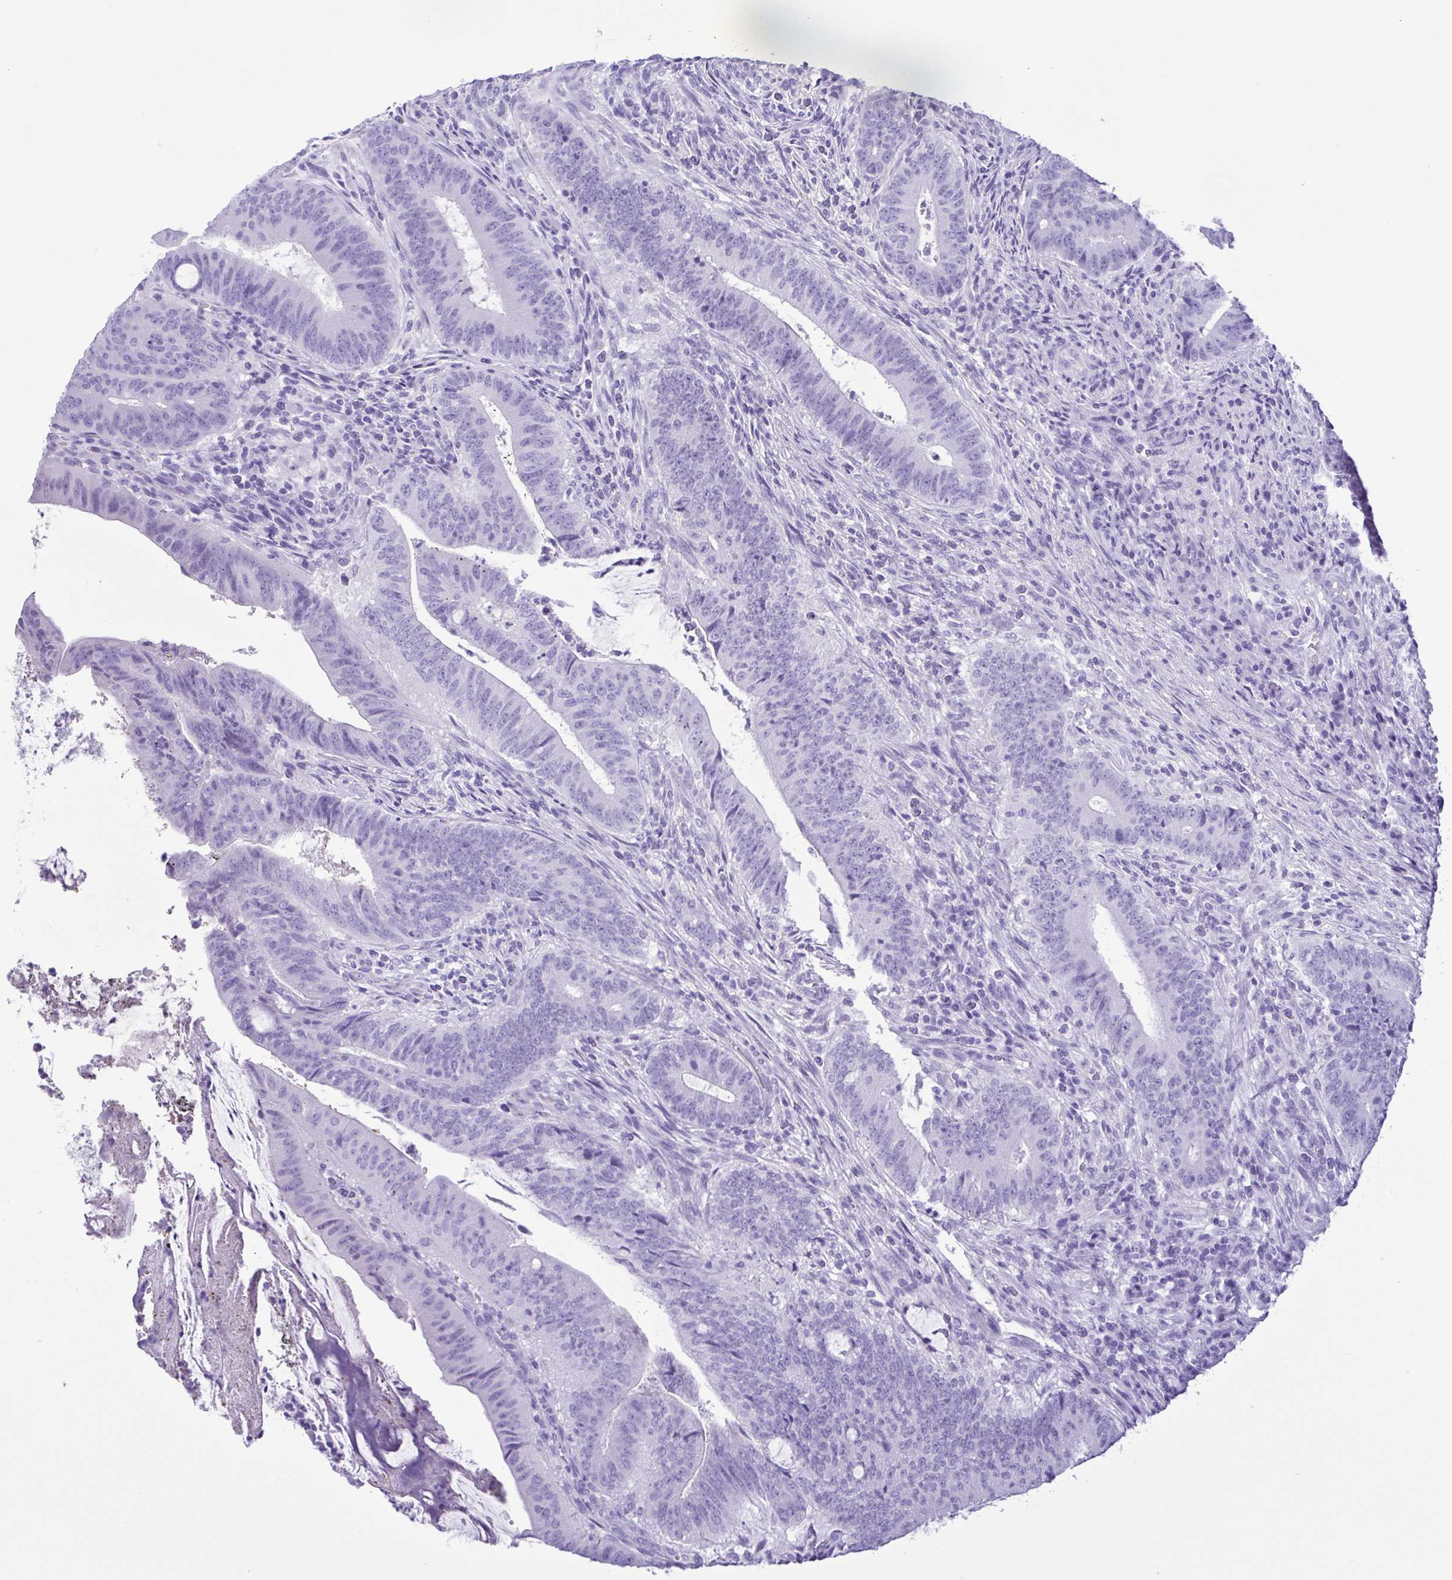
{"staining": {"intensity": "negative", "quantity": "none", "location": "none"}, "tissue": "colorectal cancer", "cell_type": "Tumor cells", "image_type": "cancer", "snomed": [{"axis": "morphology", "description": "Adenocarcinoma, NOS"}, {"axis": "topography", "description": "Colon"}], "caption": "This image is of colorectal cancer stained with immunohistochemistry (IHC) to label a protein in brown with the nuclei are counter-stained blue. There is no positivity in tumor cells.", "gene": "OVGP1", "patient": {"sex": "female", "age": 43}}